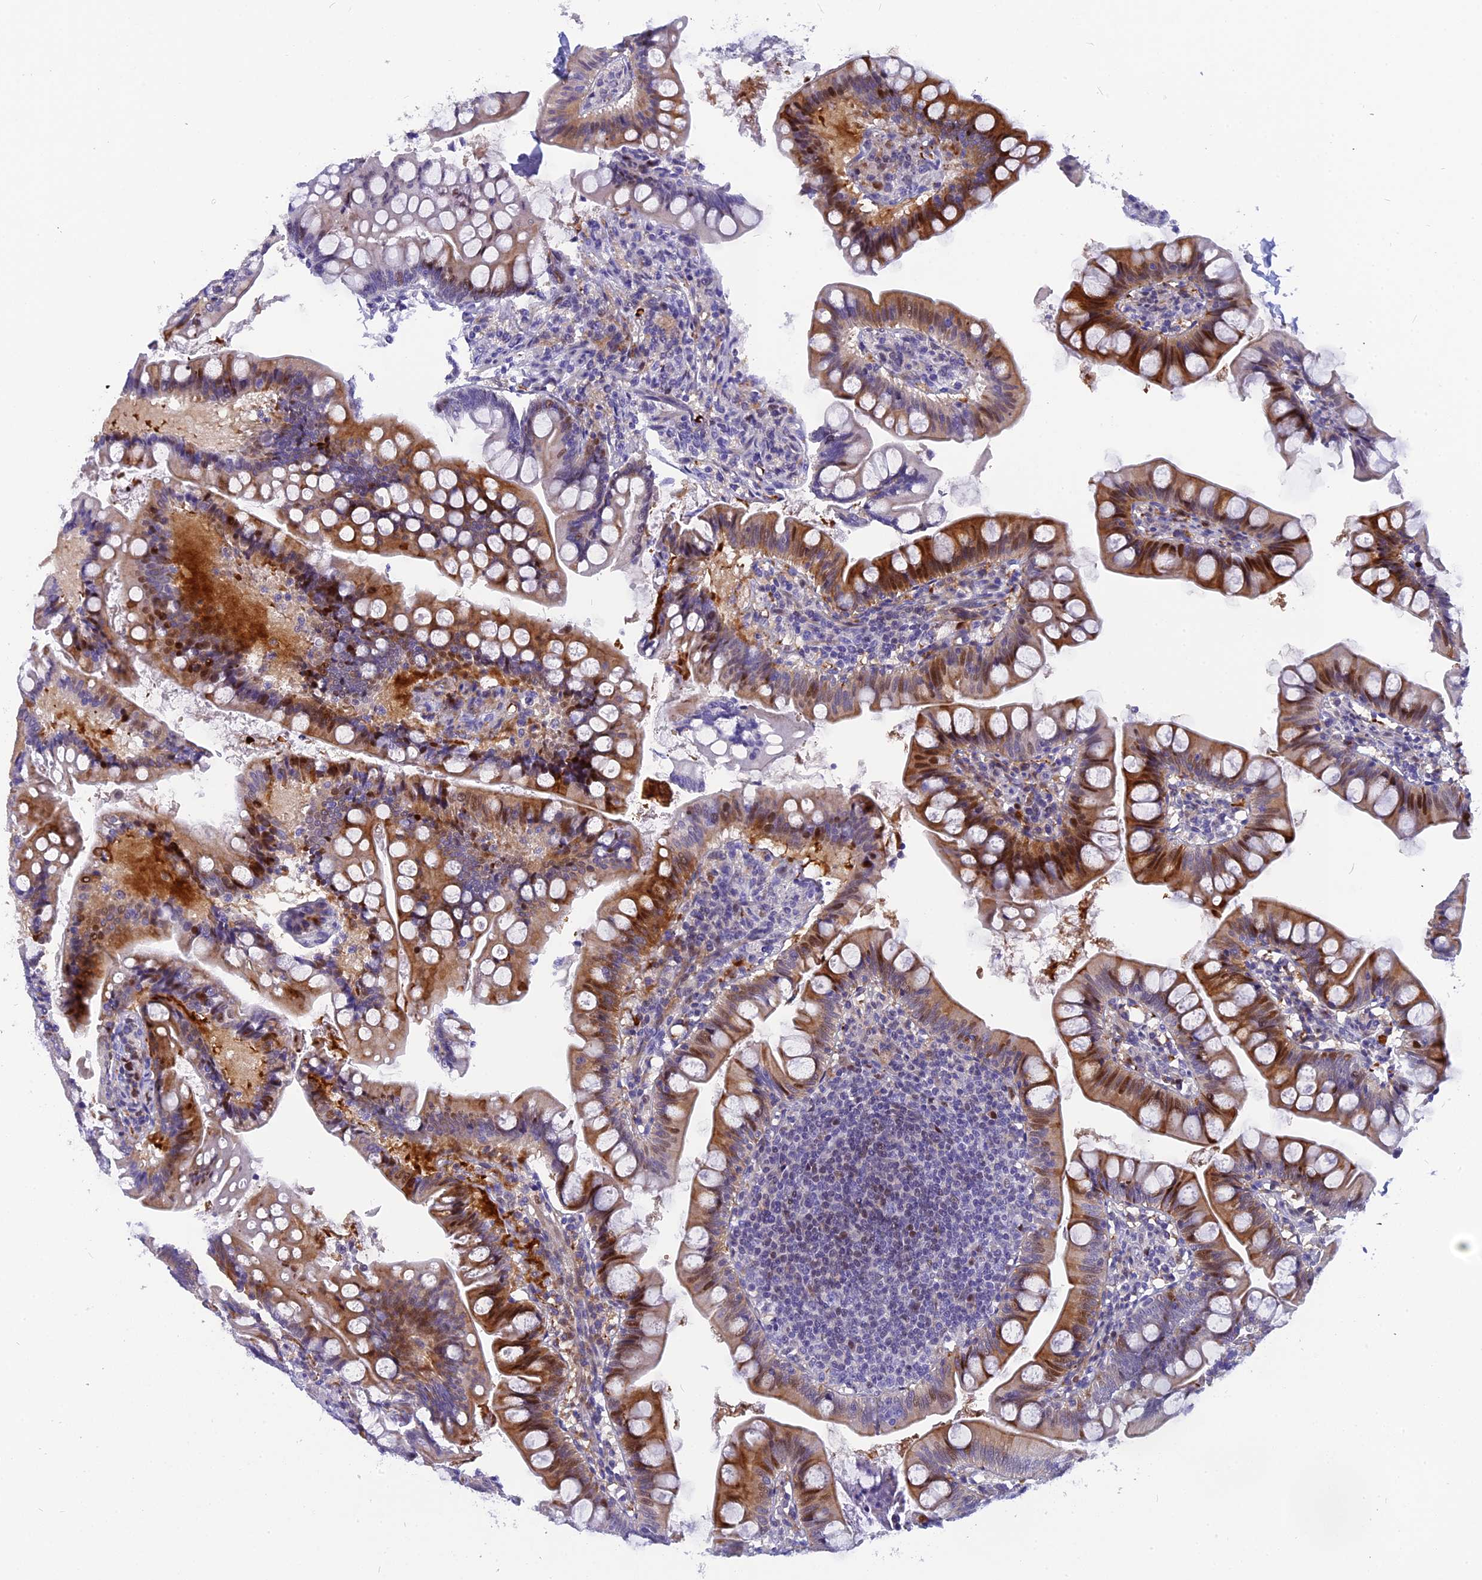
{"staining": {"intensity": "strong", "quantity": "25%-75%", "location": "cytoplasmic/membranous,nuclear"}, "tissue": "small intestine", "cell_type": "Glandular cells", "image_type": "normal", "snomed": [{"axis": "morphology", "description": "Normal tissue, NOS"}, {"axis": "topography", "description": "Small intestine"}], "caption": "This image shows benign small intestine stained with immunohistochemistry to label a protein in brown. The cytoplasmic/membranous,nuclear of glandular cells show strong positivity for the protein. Nuclei are counter-stained blue.", "gene": "NKPD1", "patient": {"sex": "male", "age": 7}}